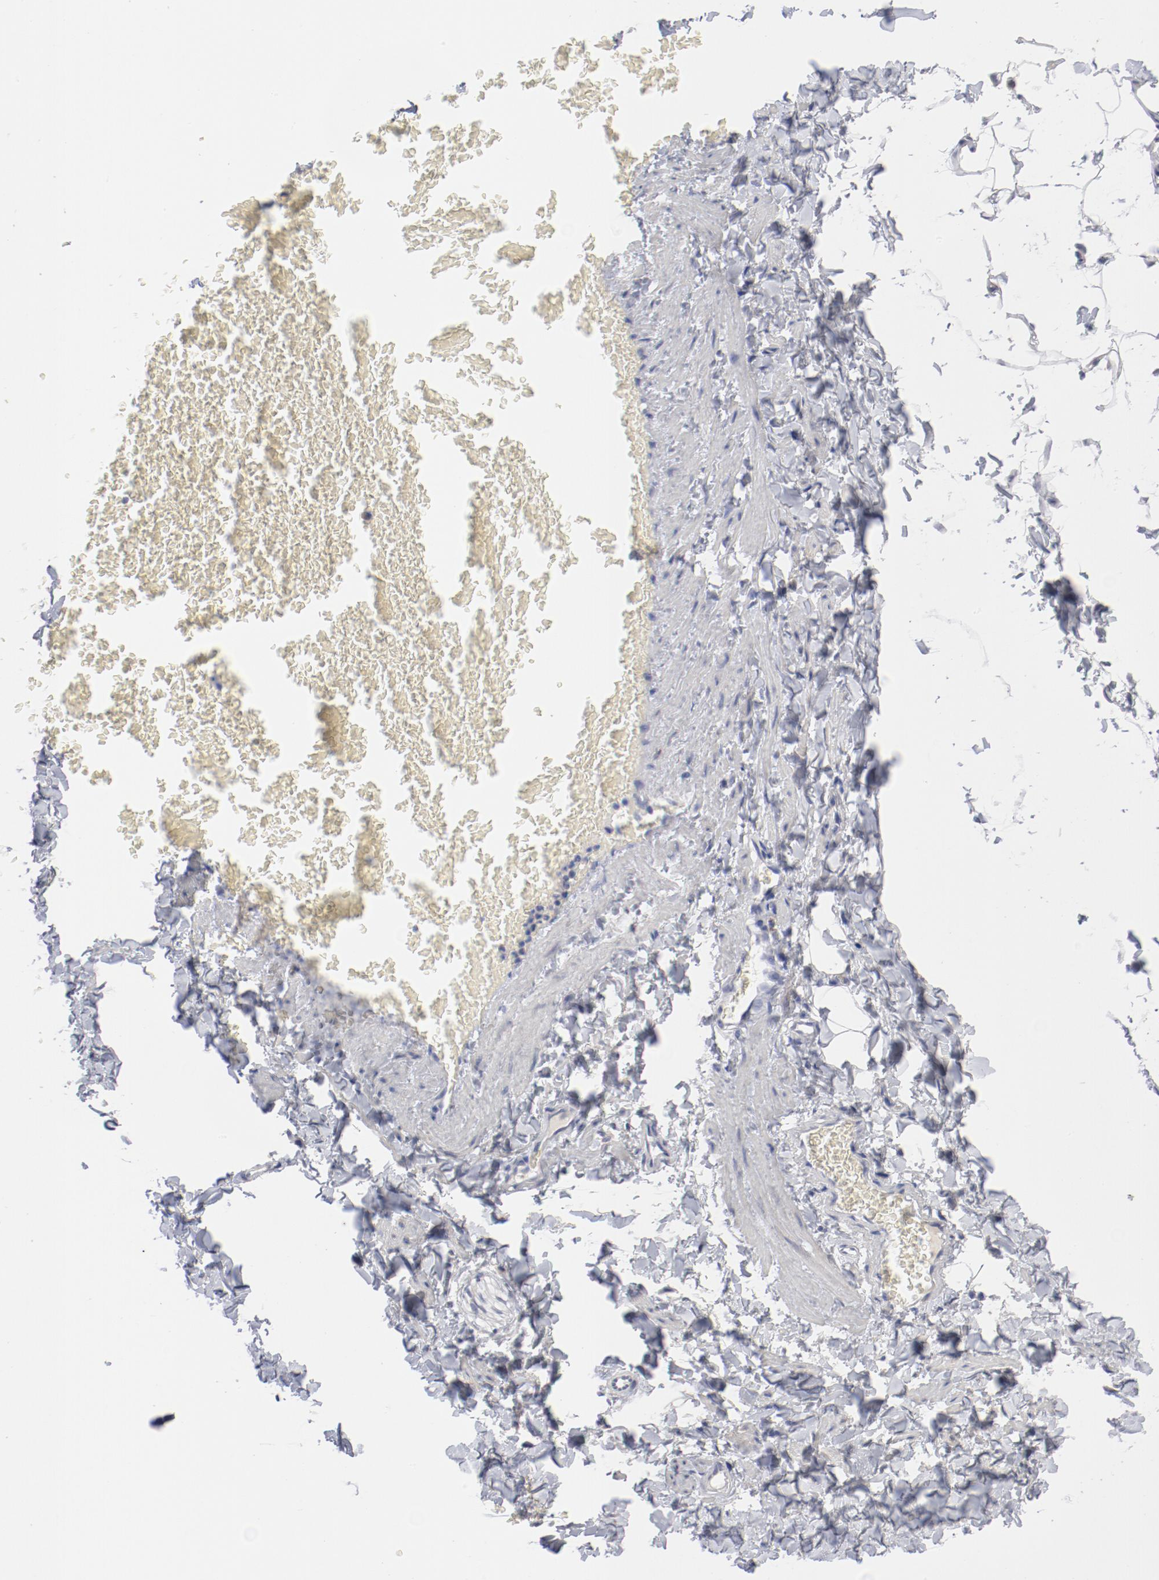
{"staining": {"intensity": "negative", "quantity": "none", "location": "none"}, "tissue": "adipose tissue", "cell_type": "Adipocytes", "image_type": "normal", "snomed": [{"axis": "morphology", "description": "Normal tissue, NOS"}, {"axis": "topography", "description": "Vascular tissue"}], "caption": "This image is of benign adipose tissue stained with IHC to label a protein in brown with the nuclei are counter-stained blue. There is no positivity in adipocytes. Brightfield microscopy of immunohistochemistry (IHC) stained with DAB (brown) and hematoxylin (blue), captured at high magnification.", "gene": "SH3BGR", "patient": {"sex": "male", "age": 41}}